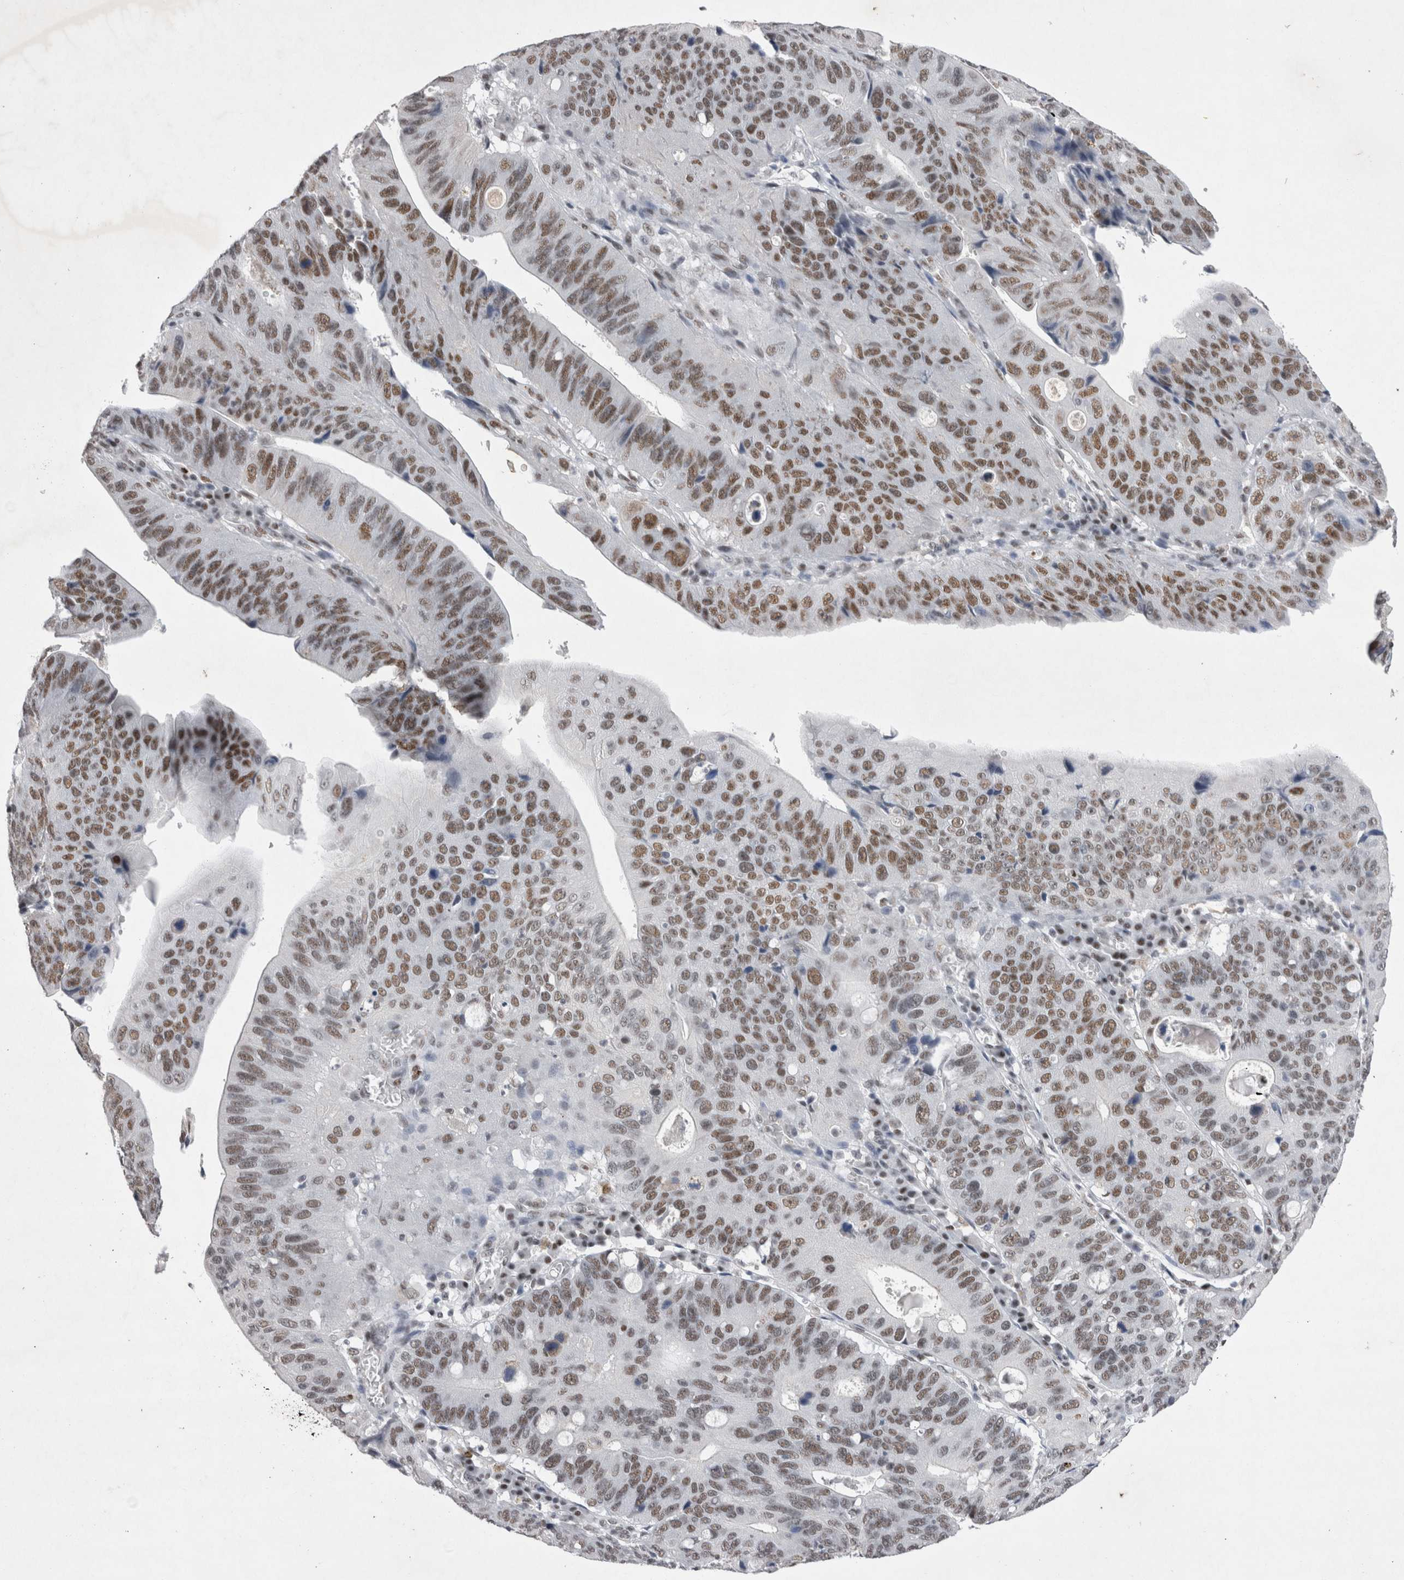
{"staining": {"intensity": "moderate", "quantity": ">75%", "location": "nuclear"}, "tissue": "stomach cancer", "cell_type": "Tumor cells", "image_type": "cancer", "snomed": [{"axis": "morphology", "description": "Adenocarcinoma, NOS"}, {"axis": "topography", "description": "Stomach"}], "caption": "A brown stain labels moderate nuclear positivity of a protein in stomach adenocarcinoma tumor cells.", "gene": "RBM6", "patient": {"sex": "male", "age": 59}}